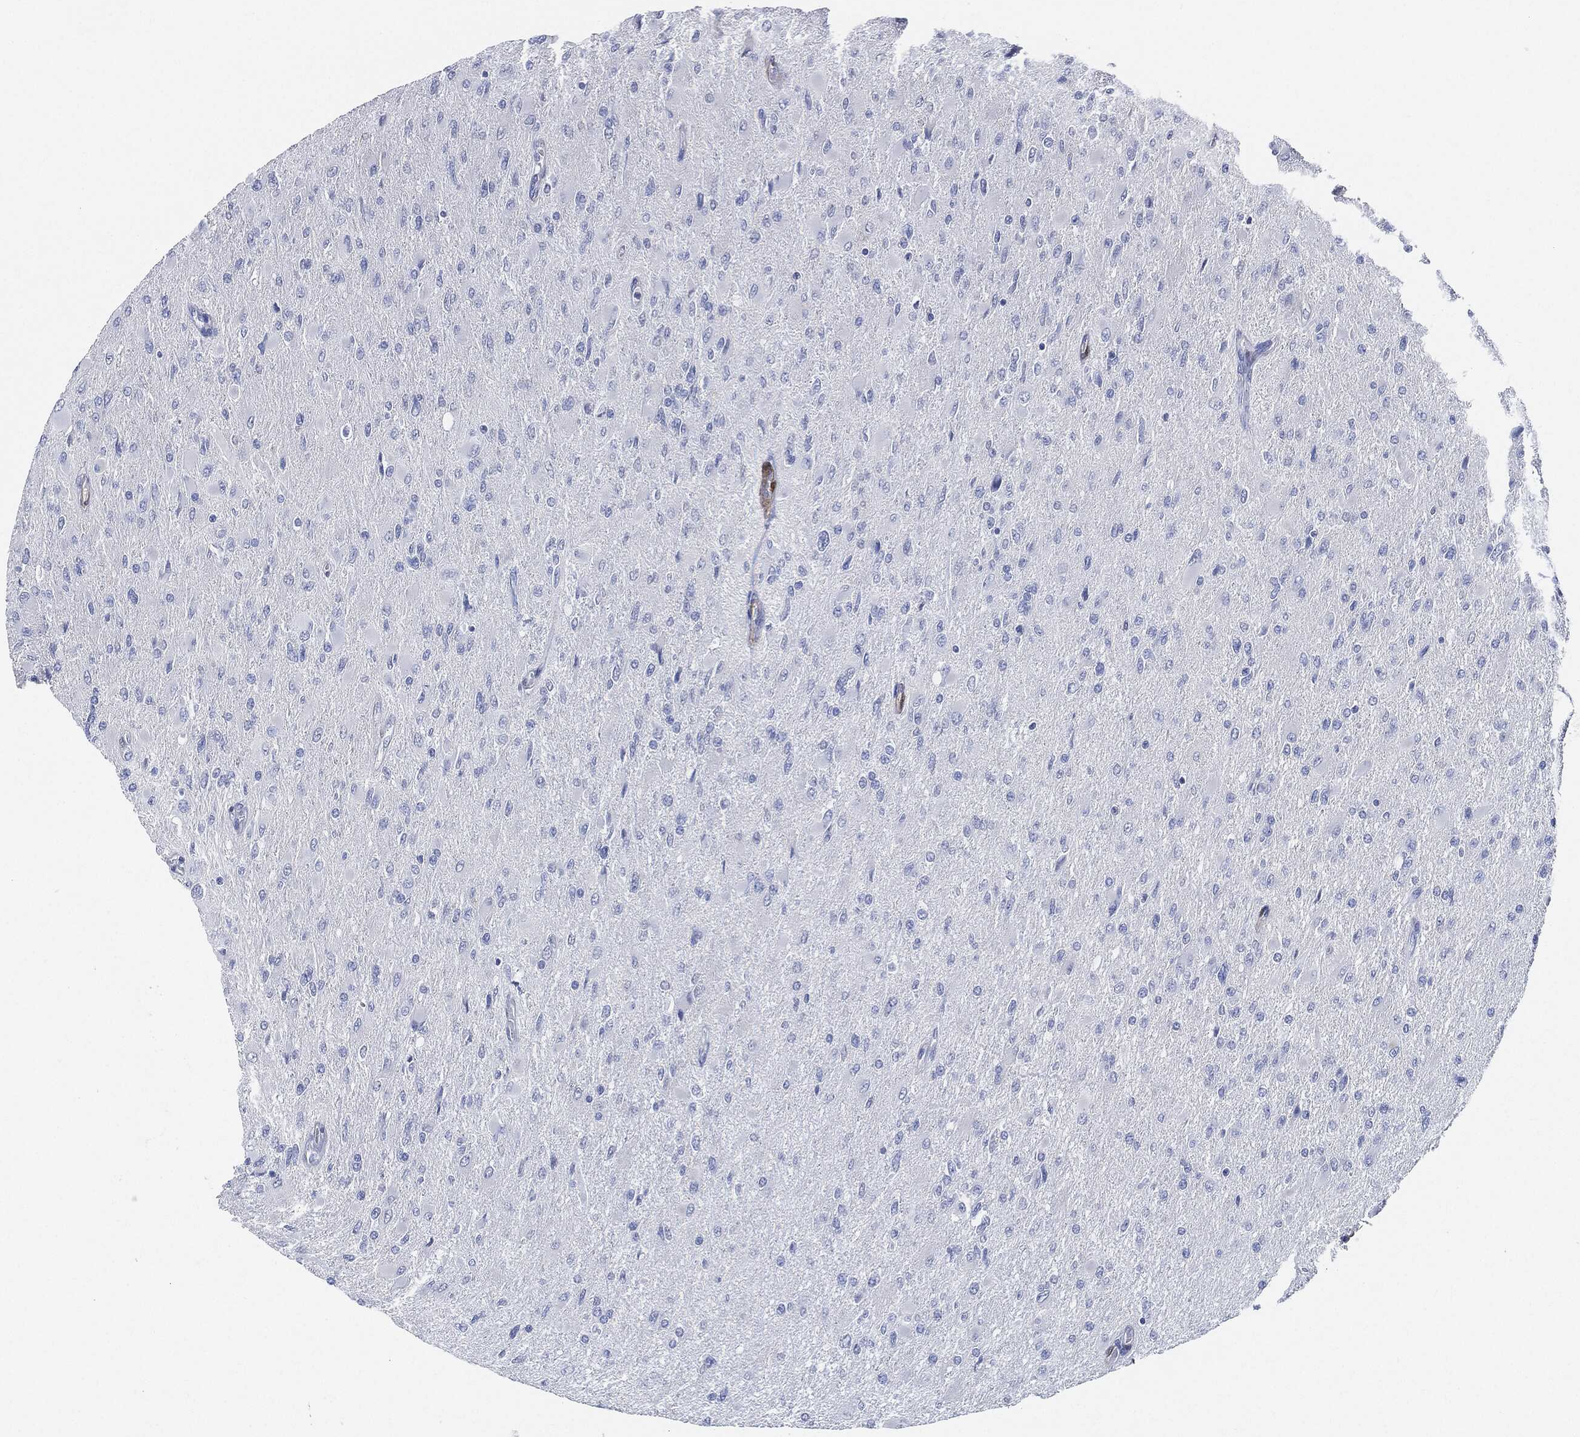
{"staining": {"intensity": "negative", "quantity": "none", "location": "none"}, "tissue": "glioma", "cell_type": "Tumor cells", "image_type": "cancer", "snomed": [{"axis": "morphology", "description": "Glioma, malignant, High grade"}, {"axis": "topography", "description": "Cerebral cortex"}], "caption": "Malignant high-grade glioma was stained to show a protein in brown. There is no significant staining in tumor cells.", "gene": "TAGLN", "patient": {"sex": "female", "age": 36}}